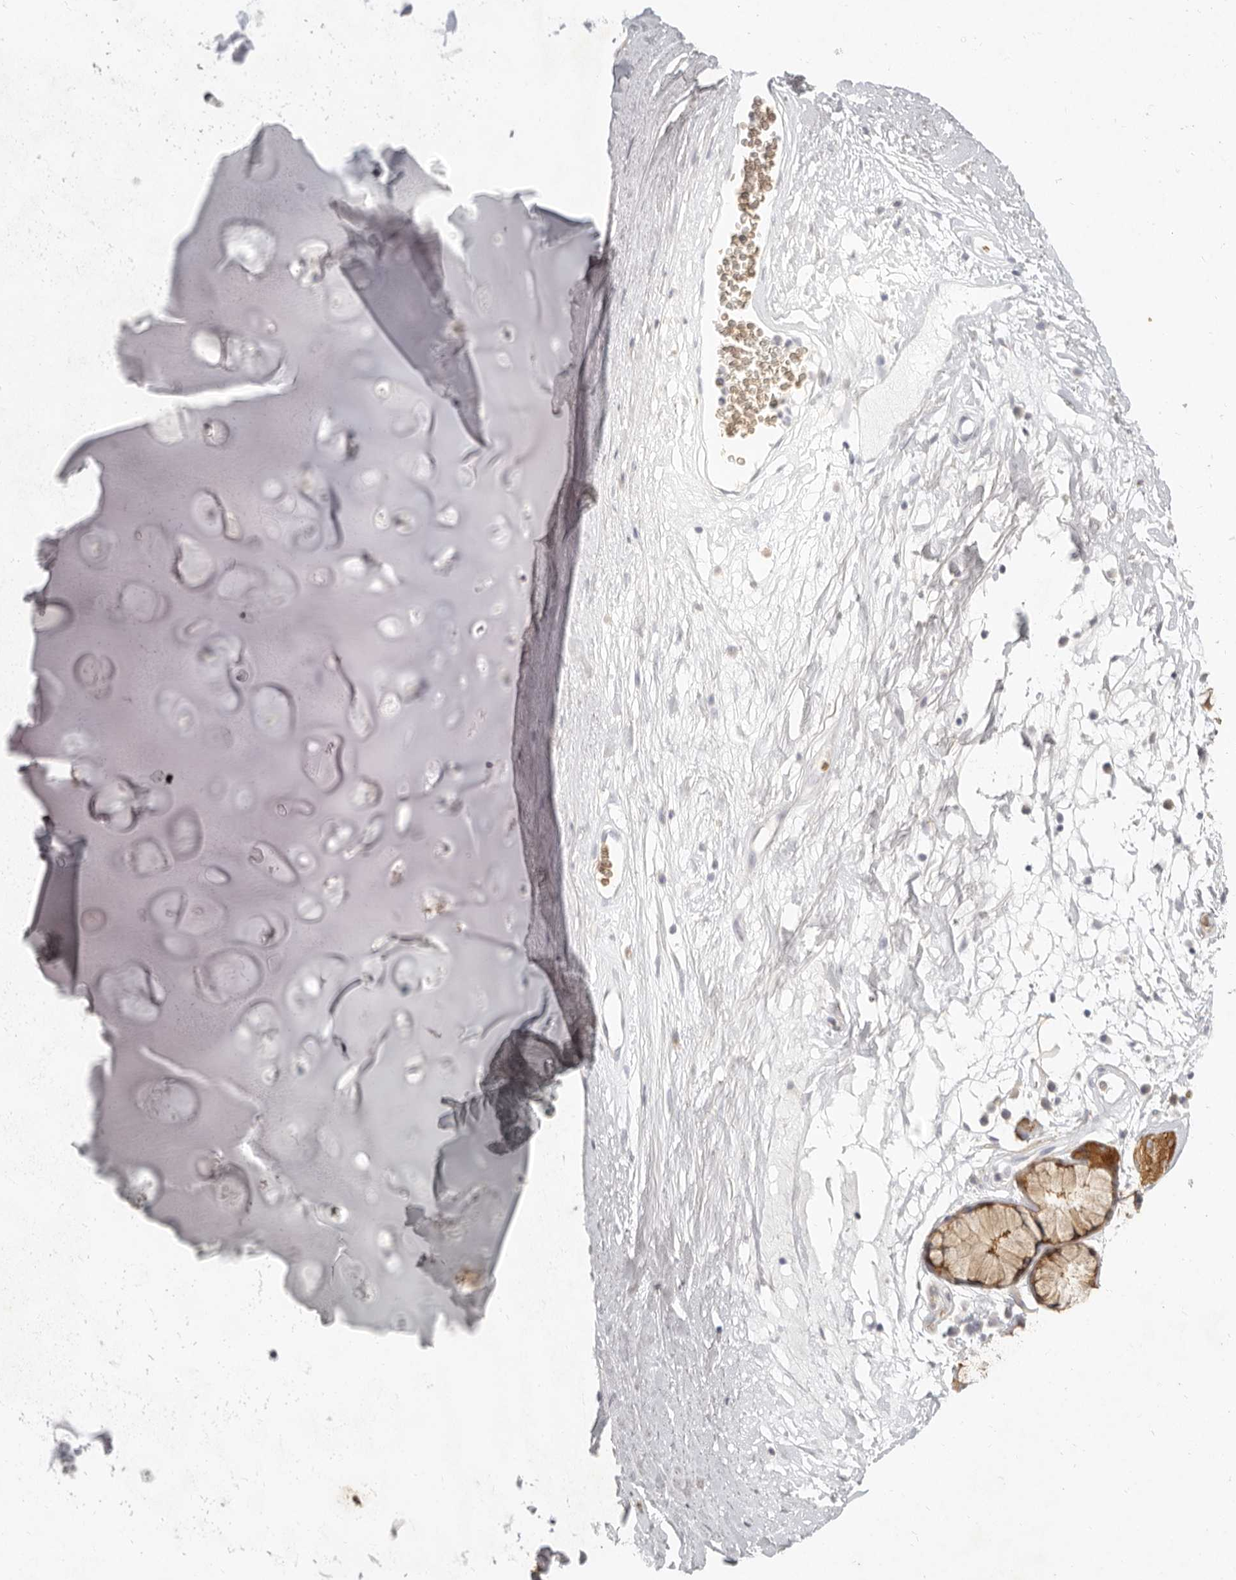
{"staining": {"intensity": "negative", "quantity": "none", "location": "none"}, "tissue": "adipose tissue", "cell_type": "Adipocytes", "image_type": "normal", "snomed": [{"axis": "morphology", "description": "Normal tissue, NOS"}, {"axis": "topography", "description": "Cartilage tissue"}], "caption": "Adipose tissue was stained to show a protein in brown. There is no significant expression in adipocytes. (Stains: DAB (3,3'-diaminobenzidine) immunohistochemistry (IHC) with hematoxylin counter stain, Microscopy: brightfield microscopy at high magnification).", "gene": "NIBAN1", "patient": {"sex": "female", "age": 63}}